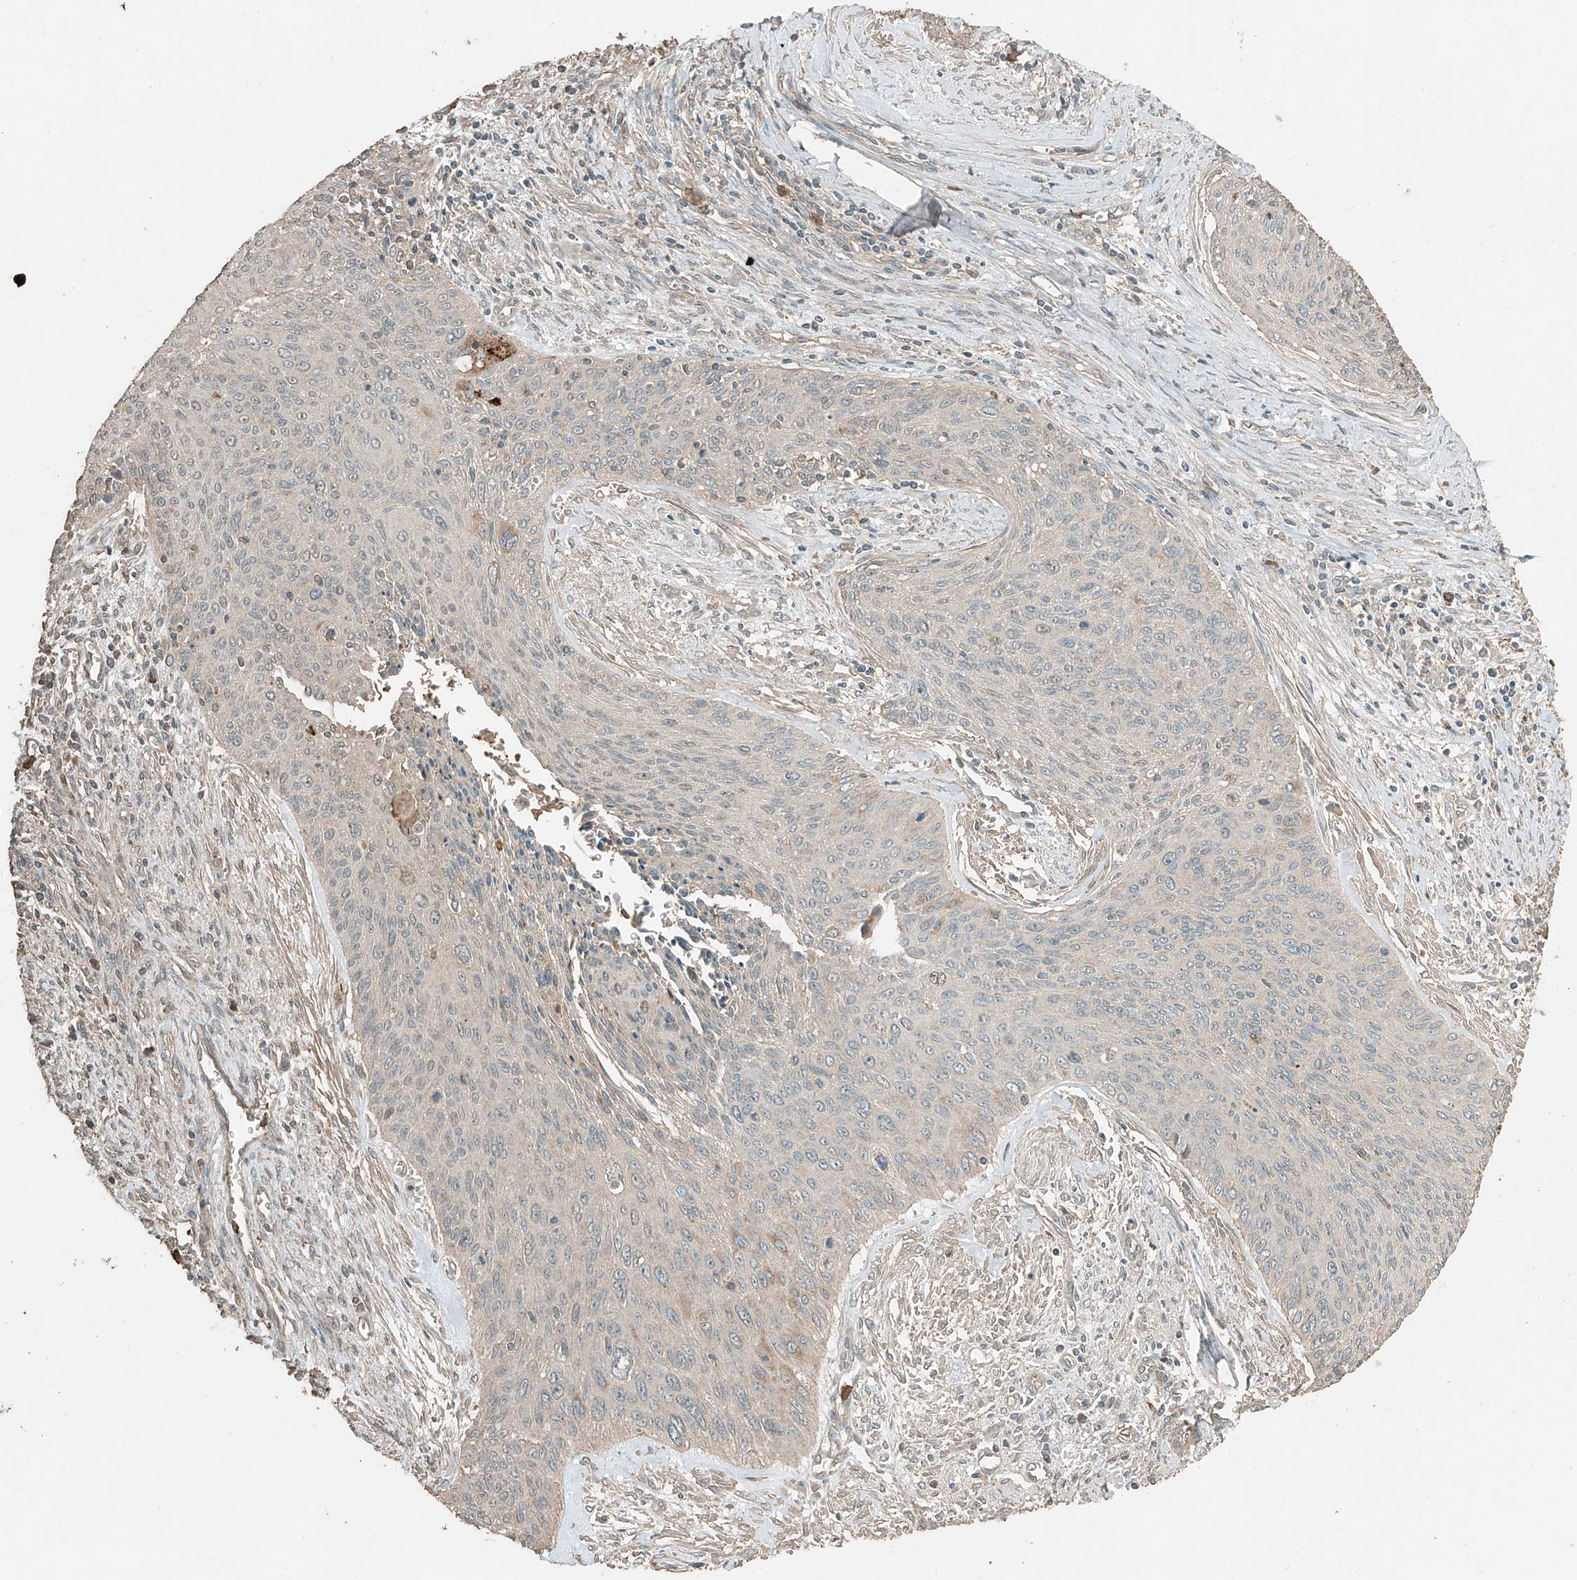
{"staining": {"intensity": "negative", "quantity": "none", "location": "none"}, "tissue": "cervical cancer", "cell_type": "Tumor cells", "image_type": "cancer", "snomed": [{"axis": "morphology", "description": "Squamous cell carcinoma, NOS"}, {"axis": "topography", "description": "Cervix"}], "caption": "Immunohistochemistry image of human cervical squamous cell carcinoma stained for a protein (brown), which displays no expression in tumor cells. Nuclei are stained in blue.", "gene": "RFTN2", "patient": {"sex": "female", "age": 55}}